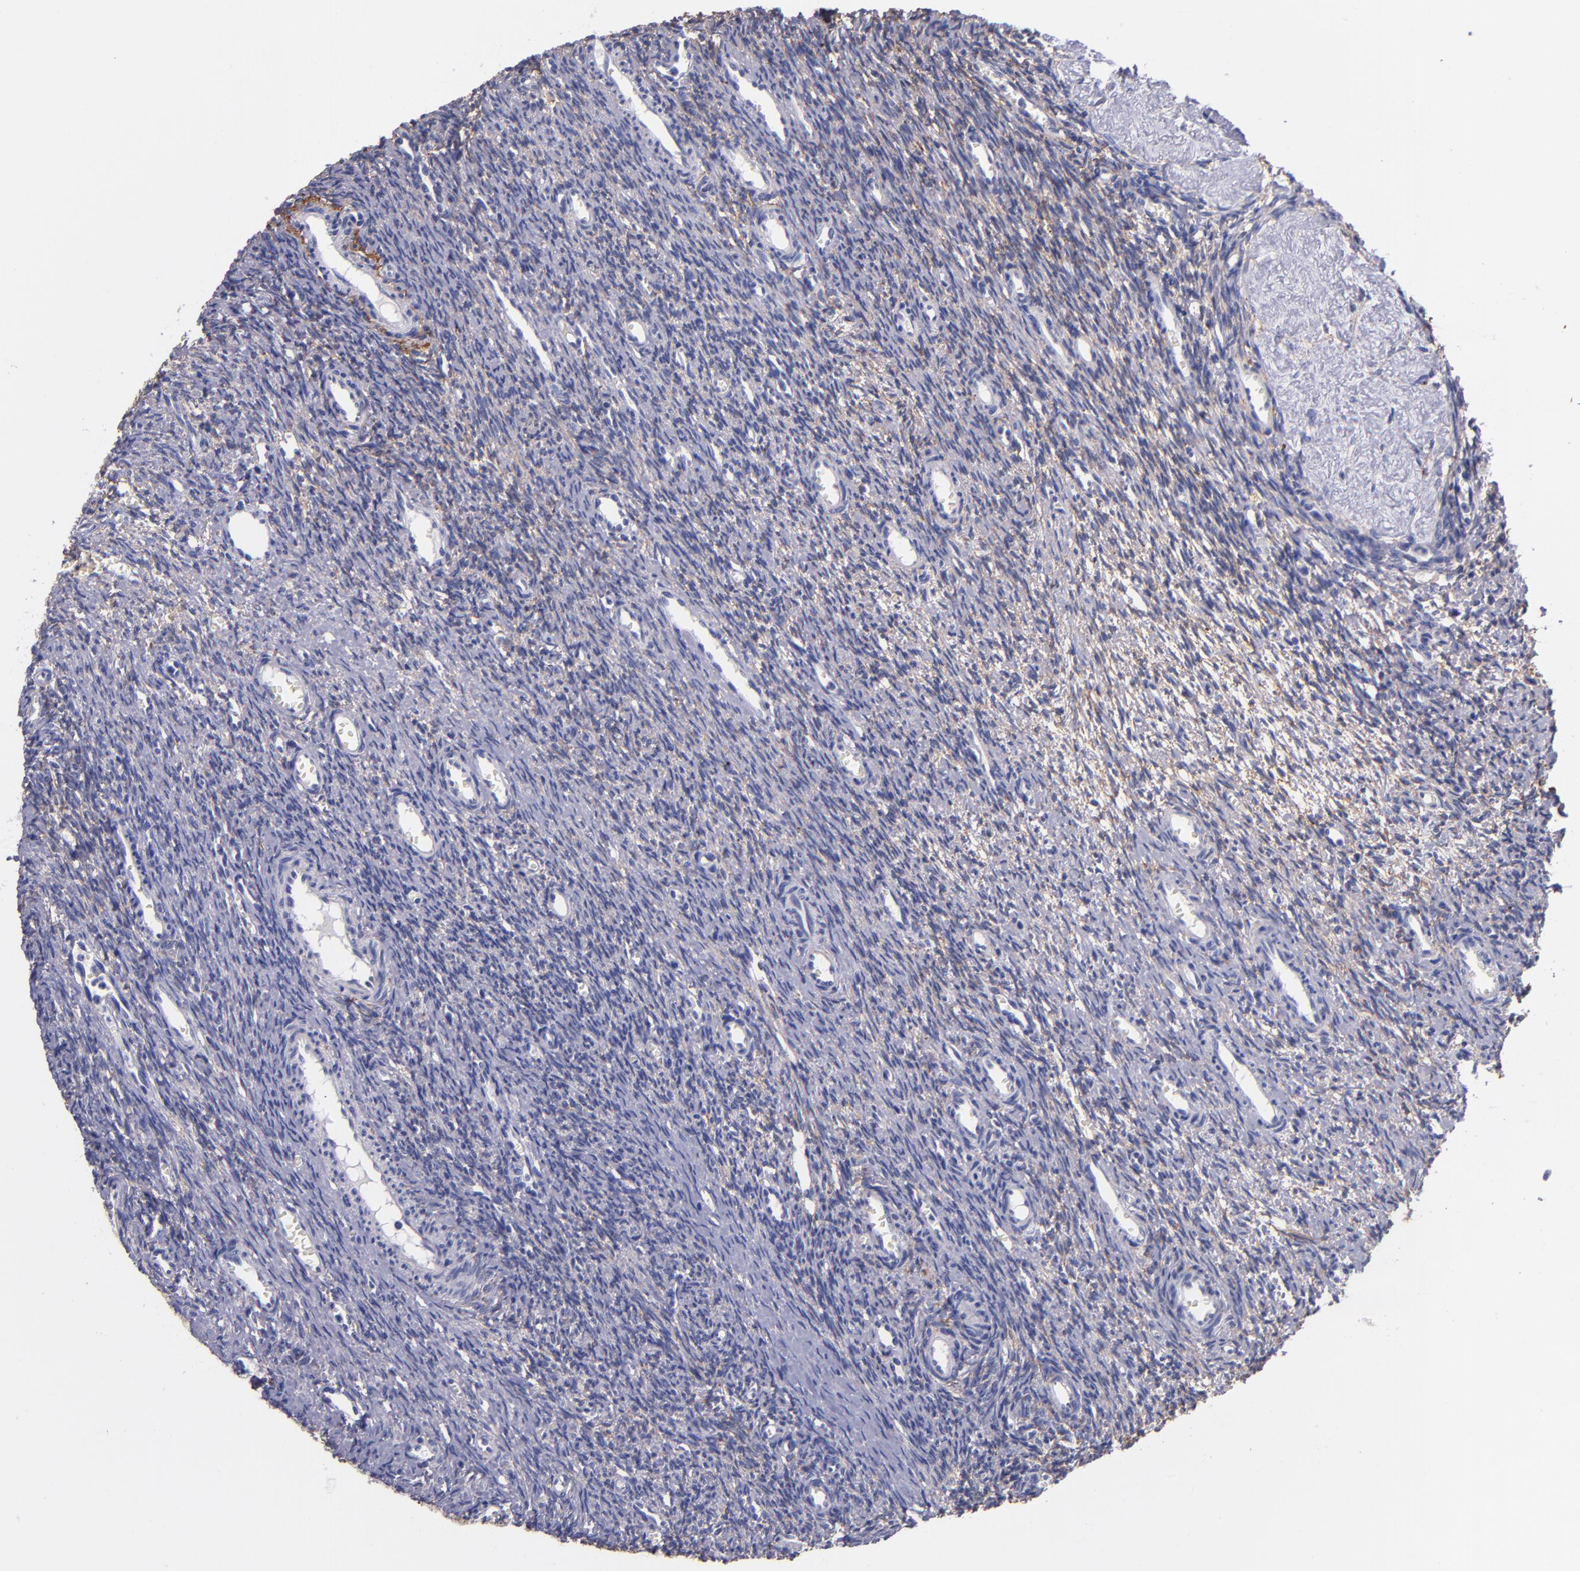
{"staining": {"intensity": "negative", "quantity": "none", "location": "none"}, "tissue": "ovary", "cell_type": "Follicle cells", "image_type": "normal", "snomed": [{"axis": "morphology", "description": "Normal tissue, NOS"}, {"axis": "topography", "description": "Ovary"}], "caption": "This is an immunohistochemistry photomicrograph of unremarkable ovary. There is no positivity in follicle cells.", "gene": "IVL", "patient": {"sex": "female", "age": 39}}